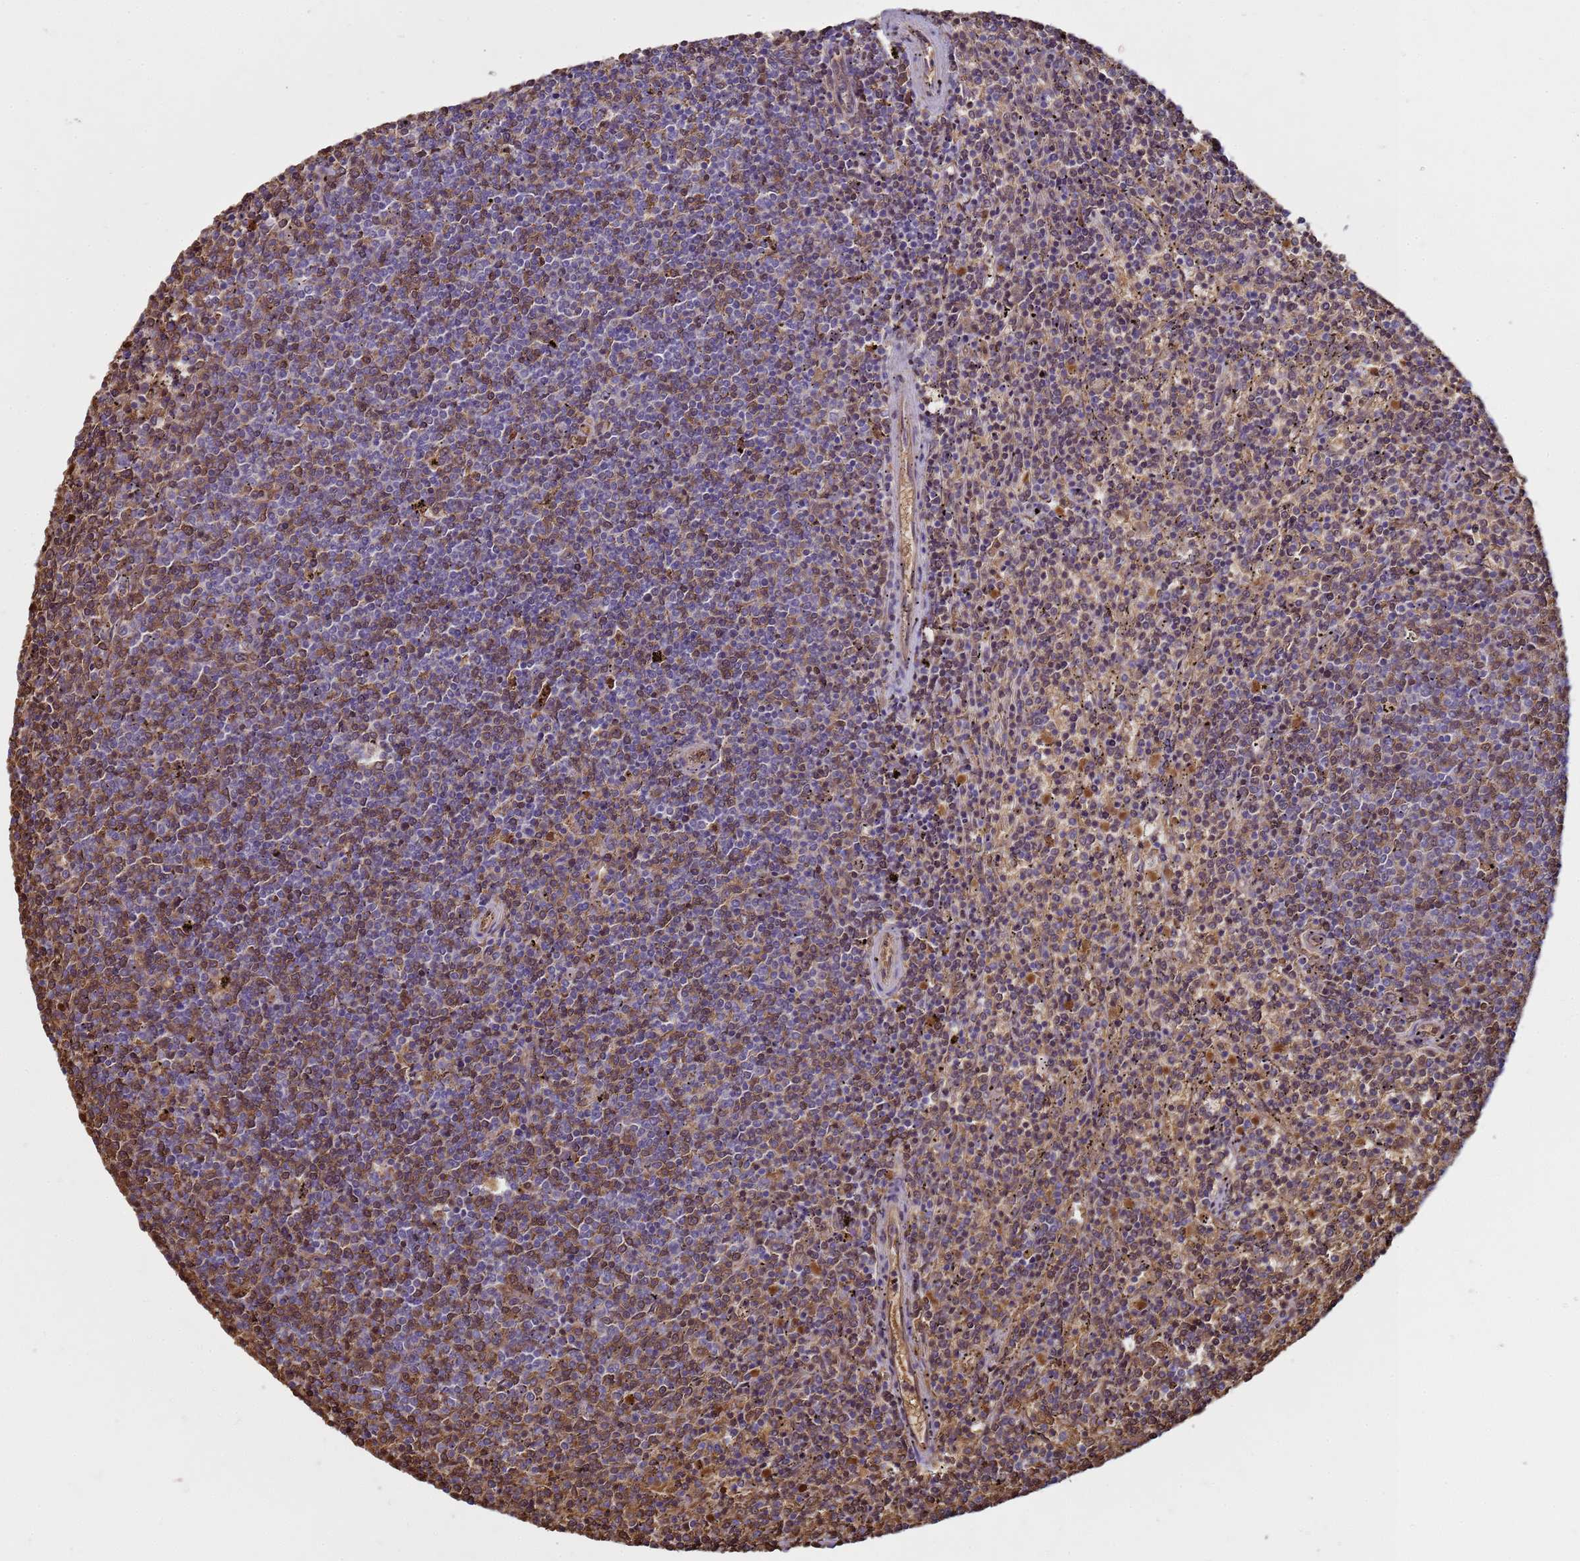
{"staining": {"intensity": "moderate", "quantity": "<25%", "location": "nuclear"}, "tissue": "lymphoma", "cell_type": "Tumor cells", "image_type": "cancer", "snomed": [{"axis": "morphology", "description": "Malignant lymphoma, non-Hodgkin's type, Low grade"}, {"axis": "topography", "description": "Spleen"}], "caption": "Protein staining by IHC reveals moderate nuclear positivity in approximately <25% of tumor cells in lymphoma.", "gene": "SGIP1", "patient": {"sex": "female", "age": 50}}